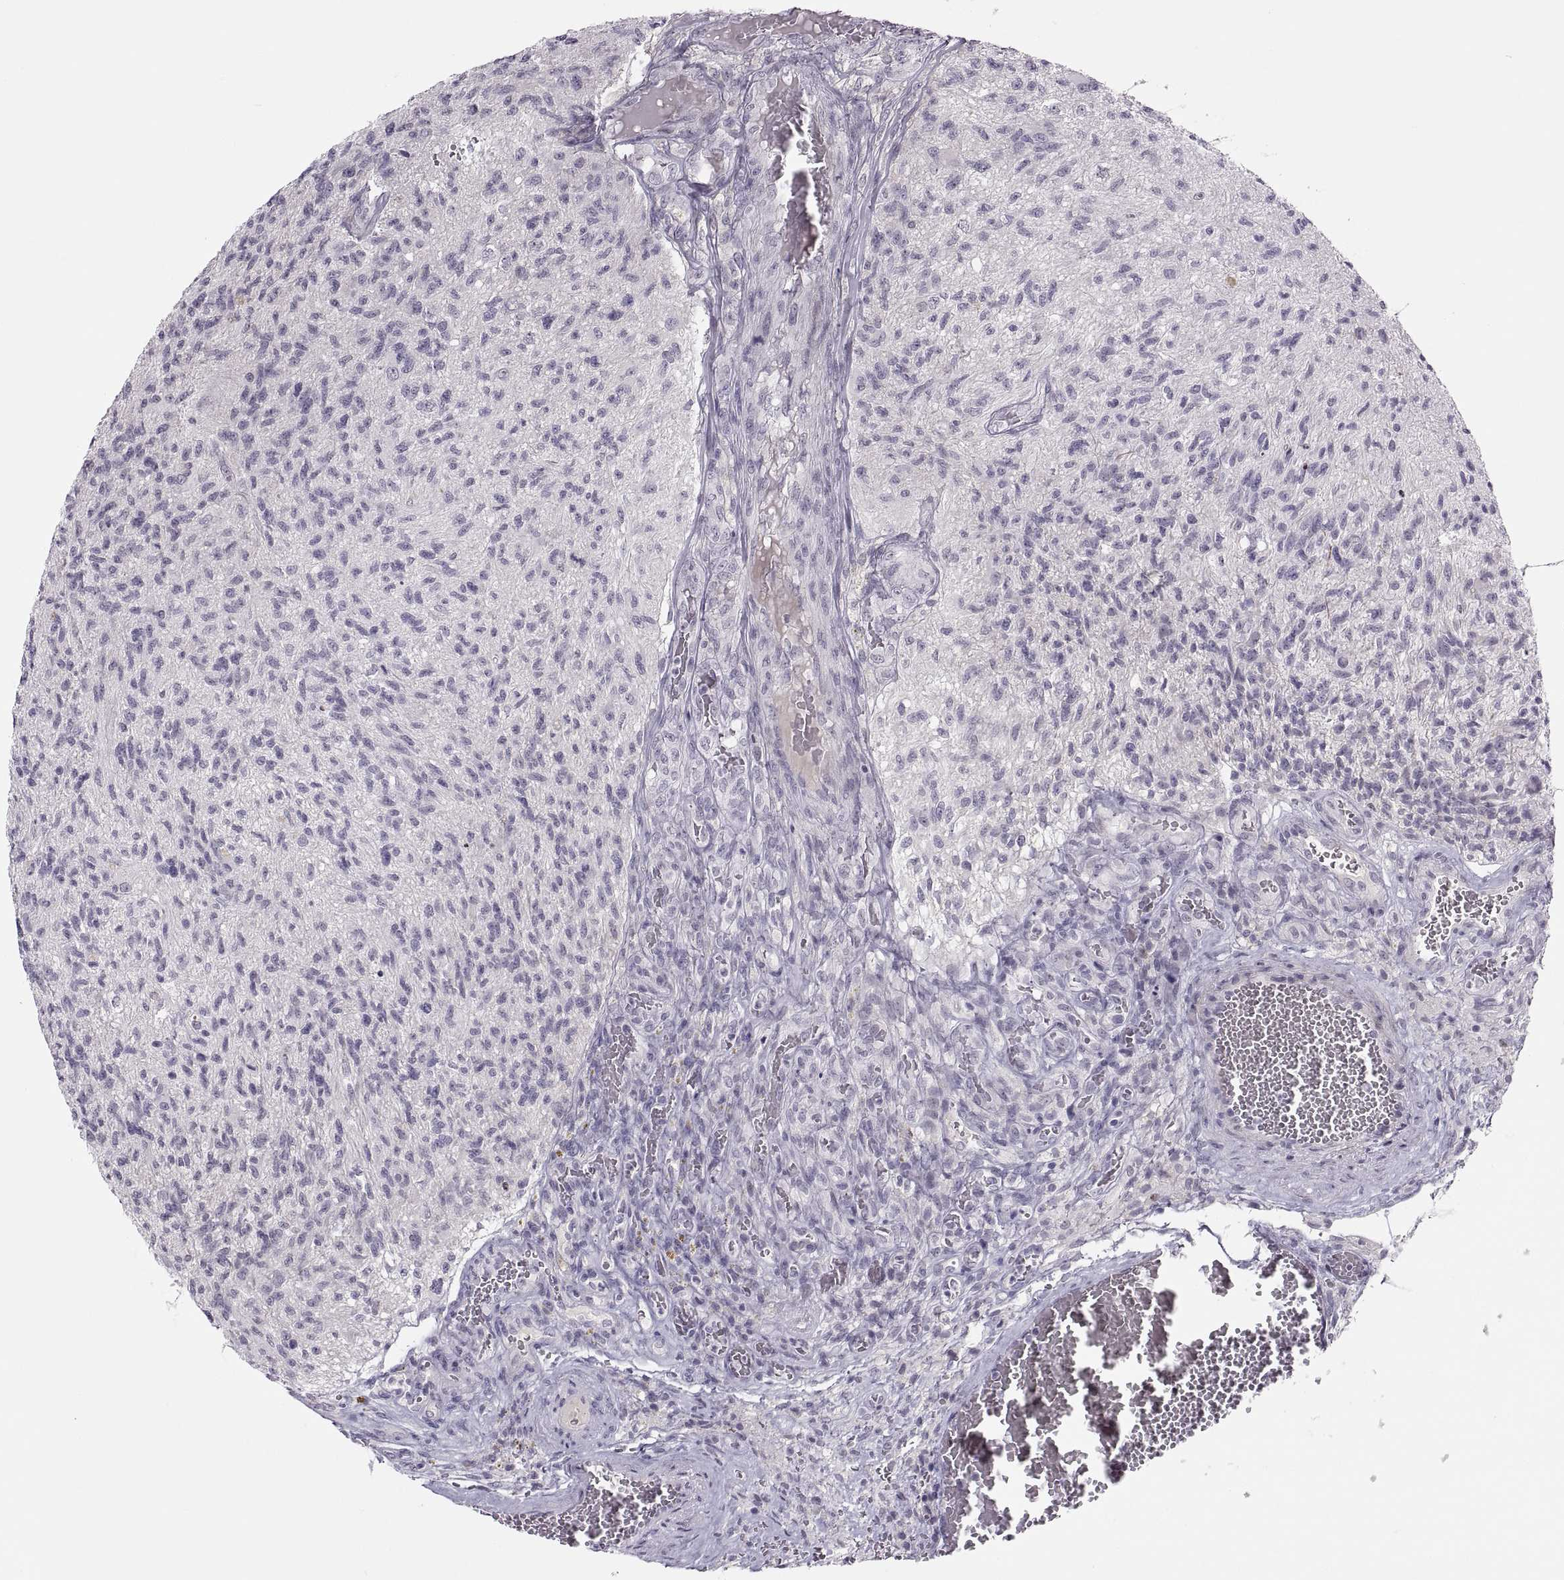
{"staining": {"intensity": "negative", "quantity": "none", "location": "none"}, "tissue": "glioma", "cell_type": "Tumor cells", "image_type": "cancer", "snomed": [{"axis": "morphology", "description": "Glioma, malignant, High grade"}, {"axis": "topography", "description": "Brain"}], "caption": "Glioma was stained to show a protein in brown. There is no significant positivity in tumor cells.", "gene": "CHCT1", "patient": {"sex": "male", "age": 56}}